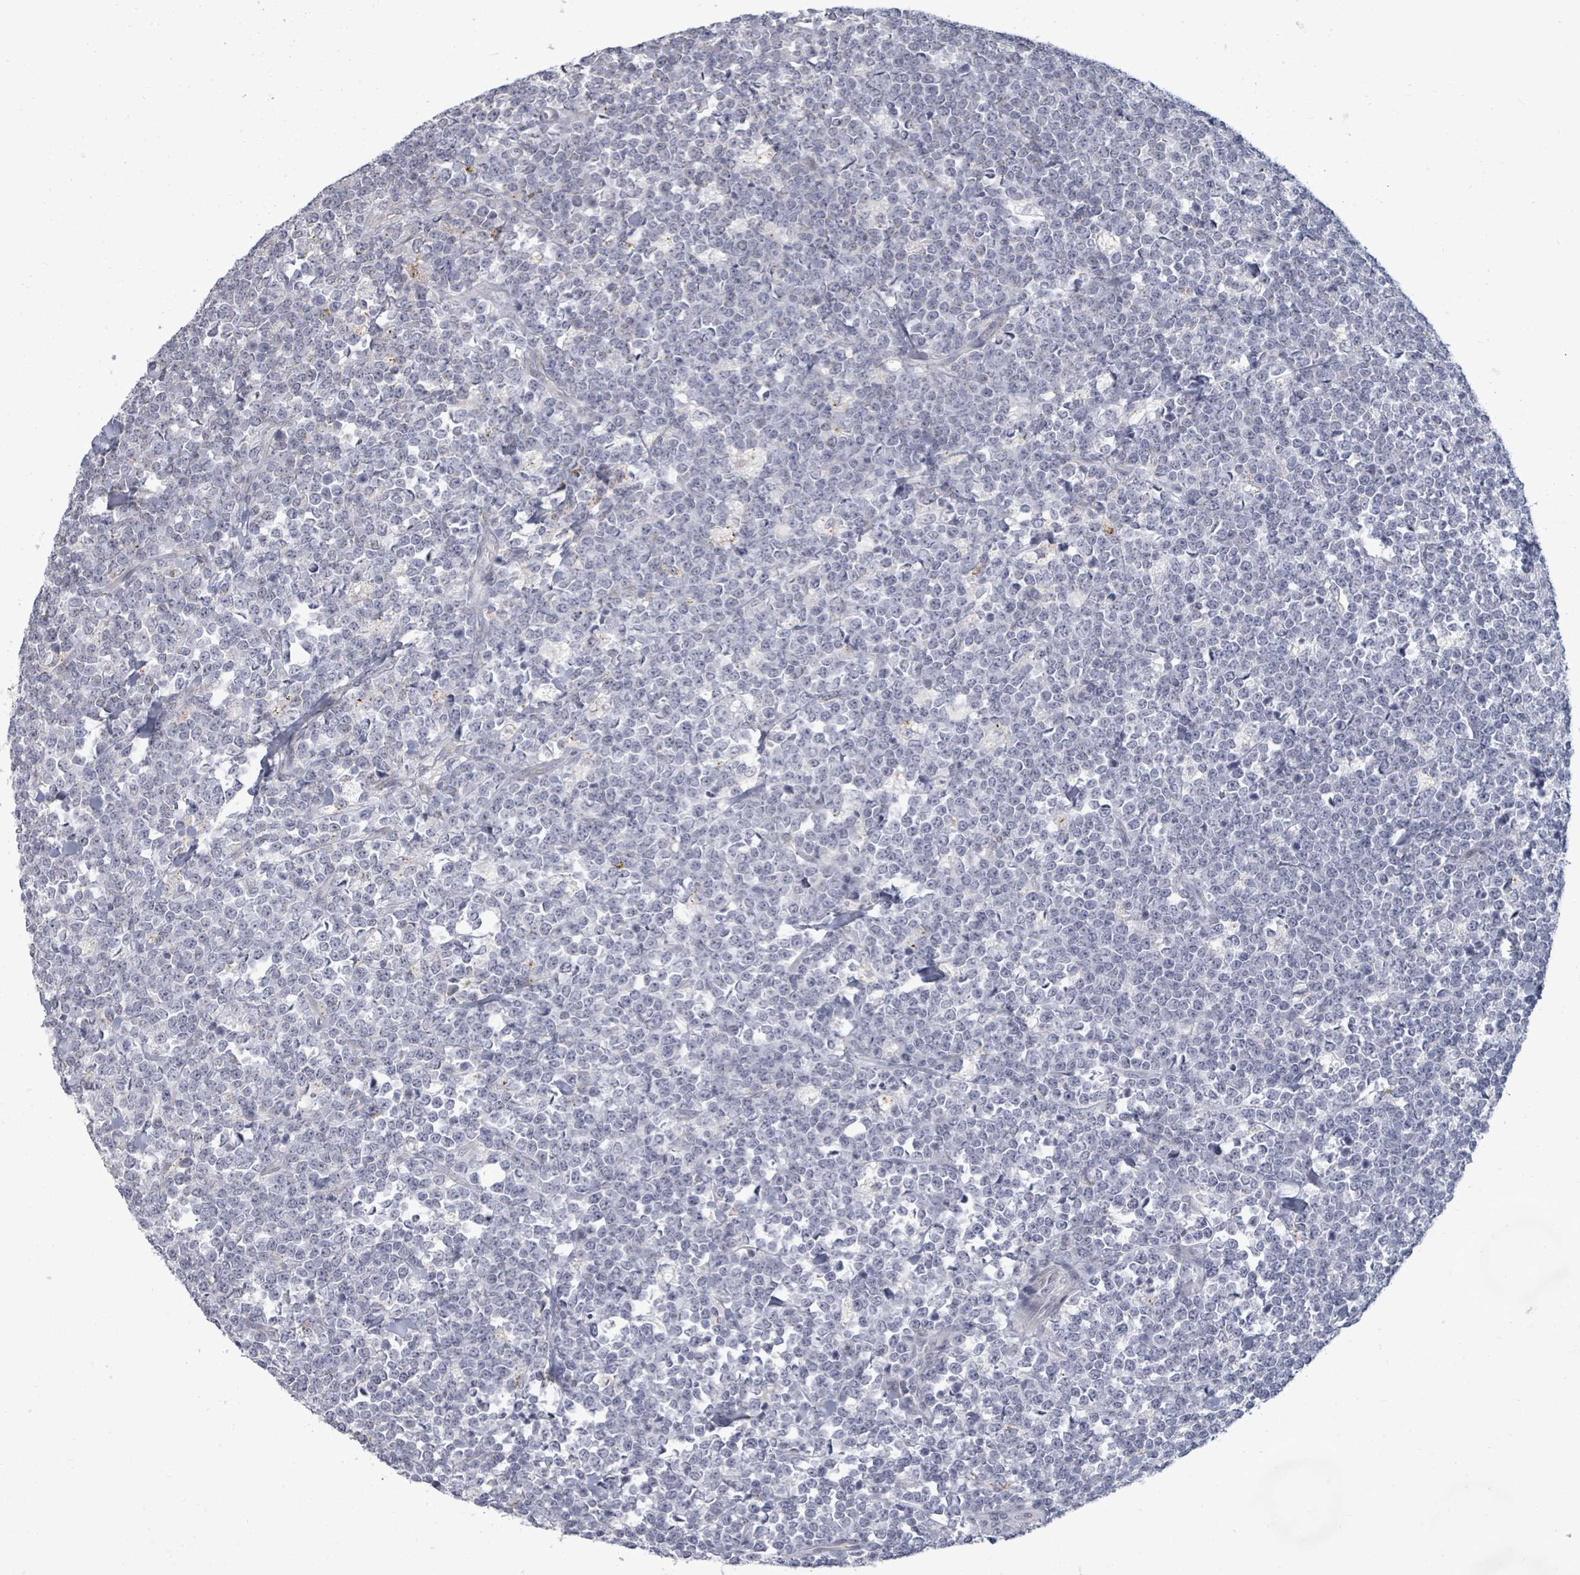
{"staining": {"intensity": "negative", "quantity": "none", "location": "none"}, "tissue": "lymphoma", "cell_type": "Tumor cells", "image_type": "cancer", "snomed": [{"axis": "morphology", "description": "Malignant lymphoma, non-Hodgkin's type, High grade"}, {"axis": "topography", "description": "Small intestine"}, {"axis": "topography", "description": "Colon"}], "caption": "Immunohistochemistry (IHC) photomicrograph of neoplastic tissue: lymphoma stained with DAB exhibits no significant protein expression in tumor cells.", "gene": "PTPN20", "patient": {"sex": "male", "age": 8}}